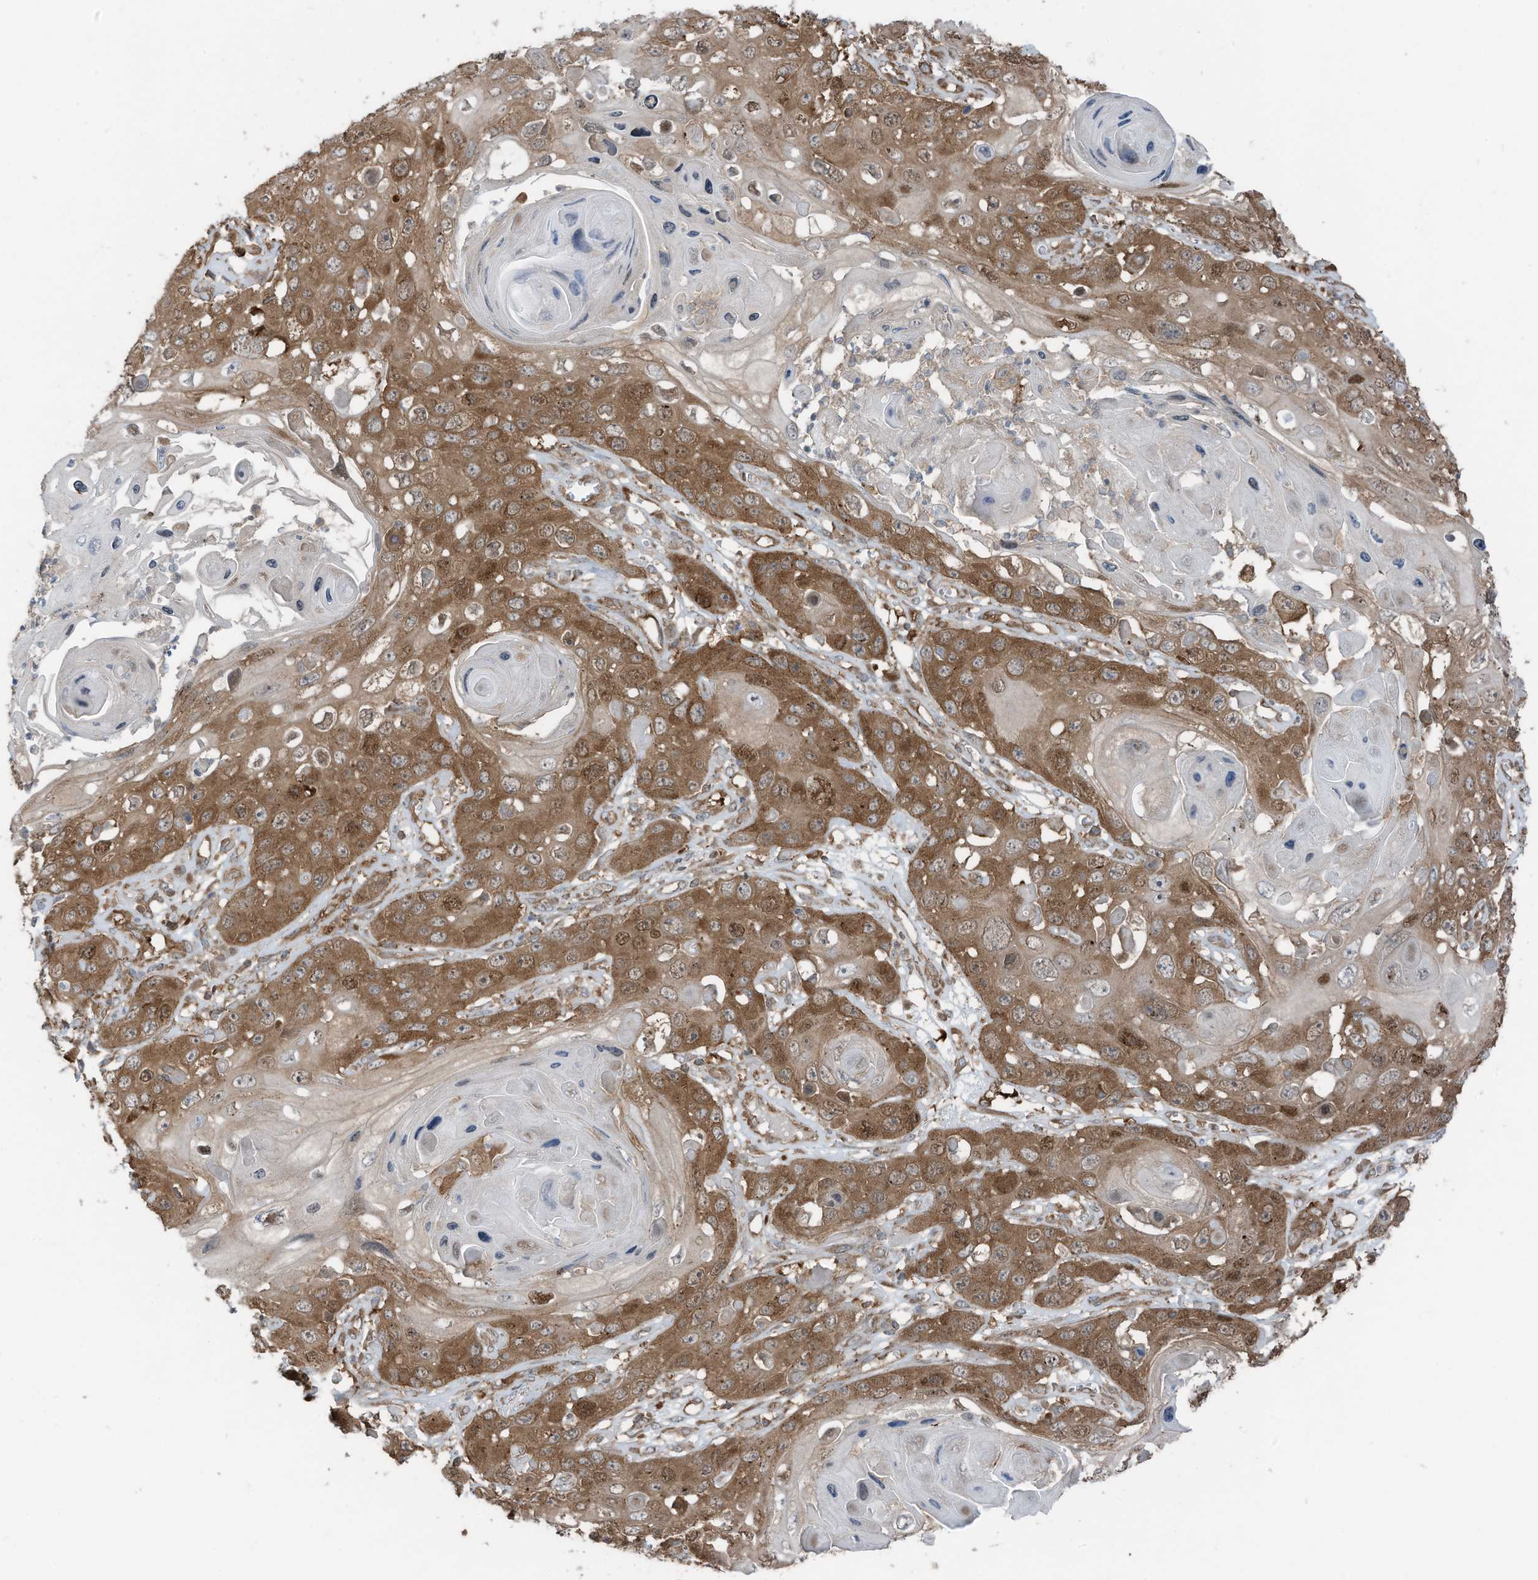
{"staining": {"intensity": "moderate", "quantity": ">75%", "location": "cytoplasmic/membranous,nuclear"}, "tissue": "skin cancer", "cell_type": "Tumor cells", "image_type": "cancer", "snomed": [{"axis": "morphology", "description": "Squamous cell carcinoma, NOS"}, {"axis": "topography", "description": "Skin"}], "caption": "The immunohistochemical stain highlights moderate cytoplasmic/membranous and nuclear expression in tumor cells of skin cancer tissue.", "gene": "TXNDC9", "patient": {"sex": "male", "age": 55}}